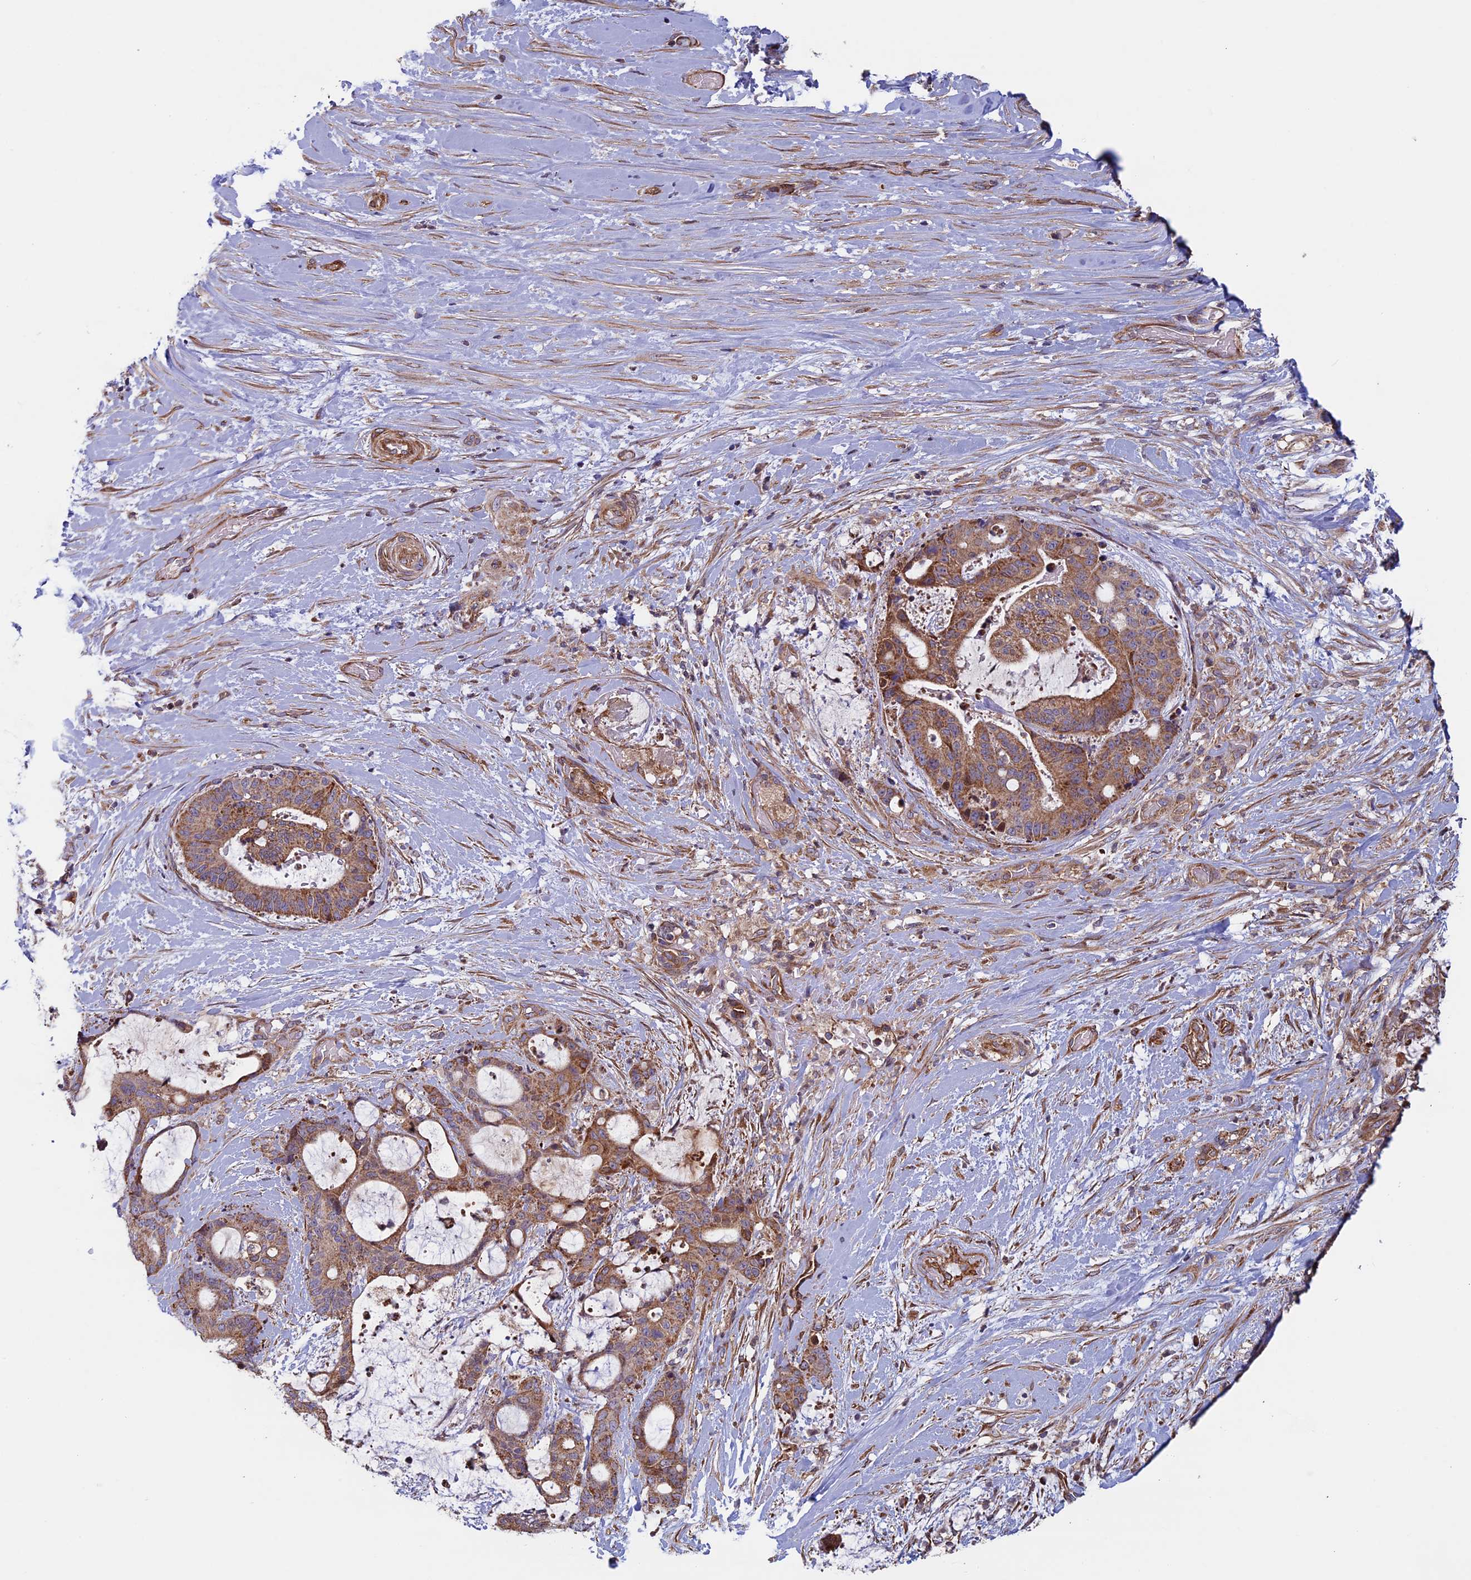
{"staining": {"intensity": "moderate", "quantity": ">75%", "location": "cytoplasmic/membranous"}, "tissue": "liver cancer", "cell_type": "Tumor cells", "image_type": "cancer", "snomed": [{"axis": "morphology", "description": "Normal tissue, NOS"}, {"axis": "morphology", "description": "Cholangiocarcinoma"}, {"axis": "topography", "description": "Liver"}, {"axis": "topography", "description": "Peripheral nerve tissue"}], "caption": "The image displays staining of cholangiocarcinoma (liver), revealing moderate cytoplasmic/membranous protein positivity (brown color) within tumor cells. (IHC, brightfield microscopy, high magnification).", "gene": "CCDC8", "patient": {"sex": "female", "age": 73}}